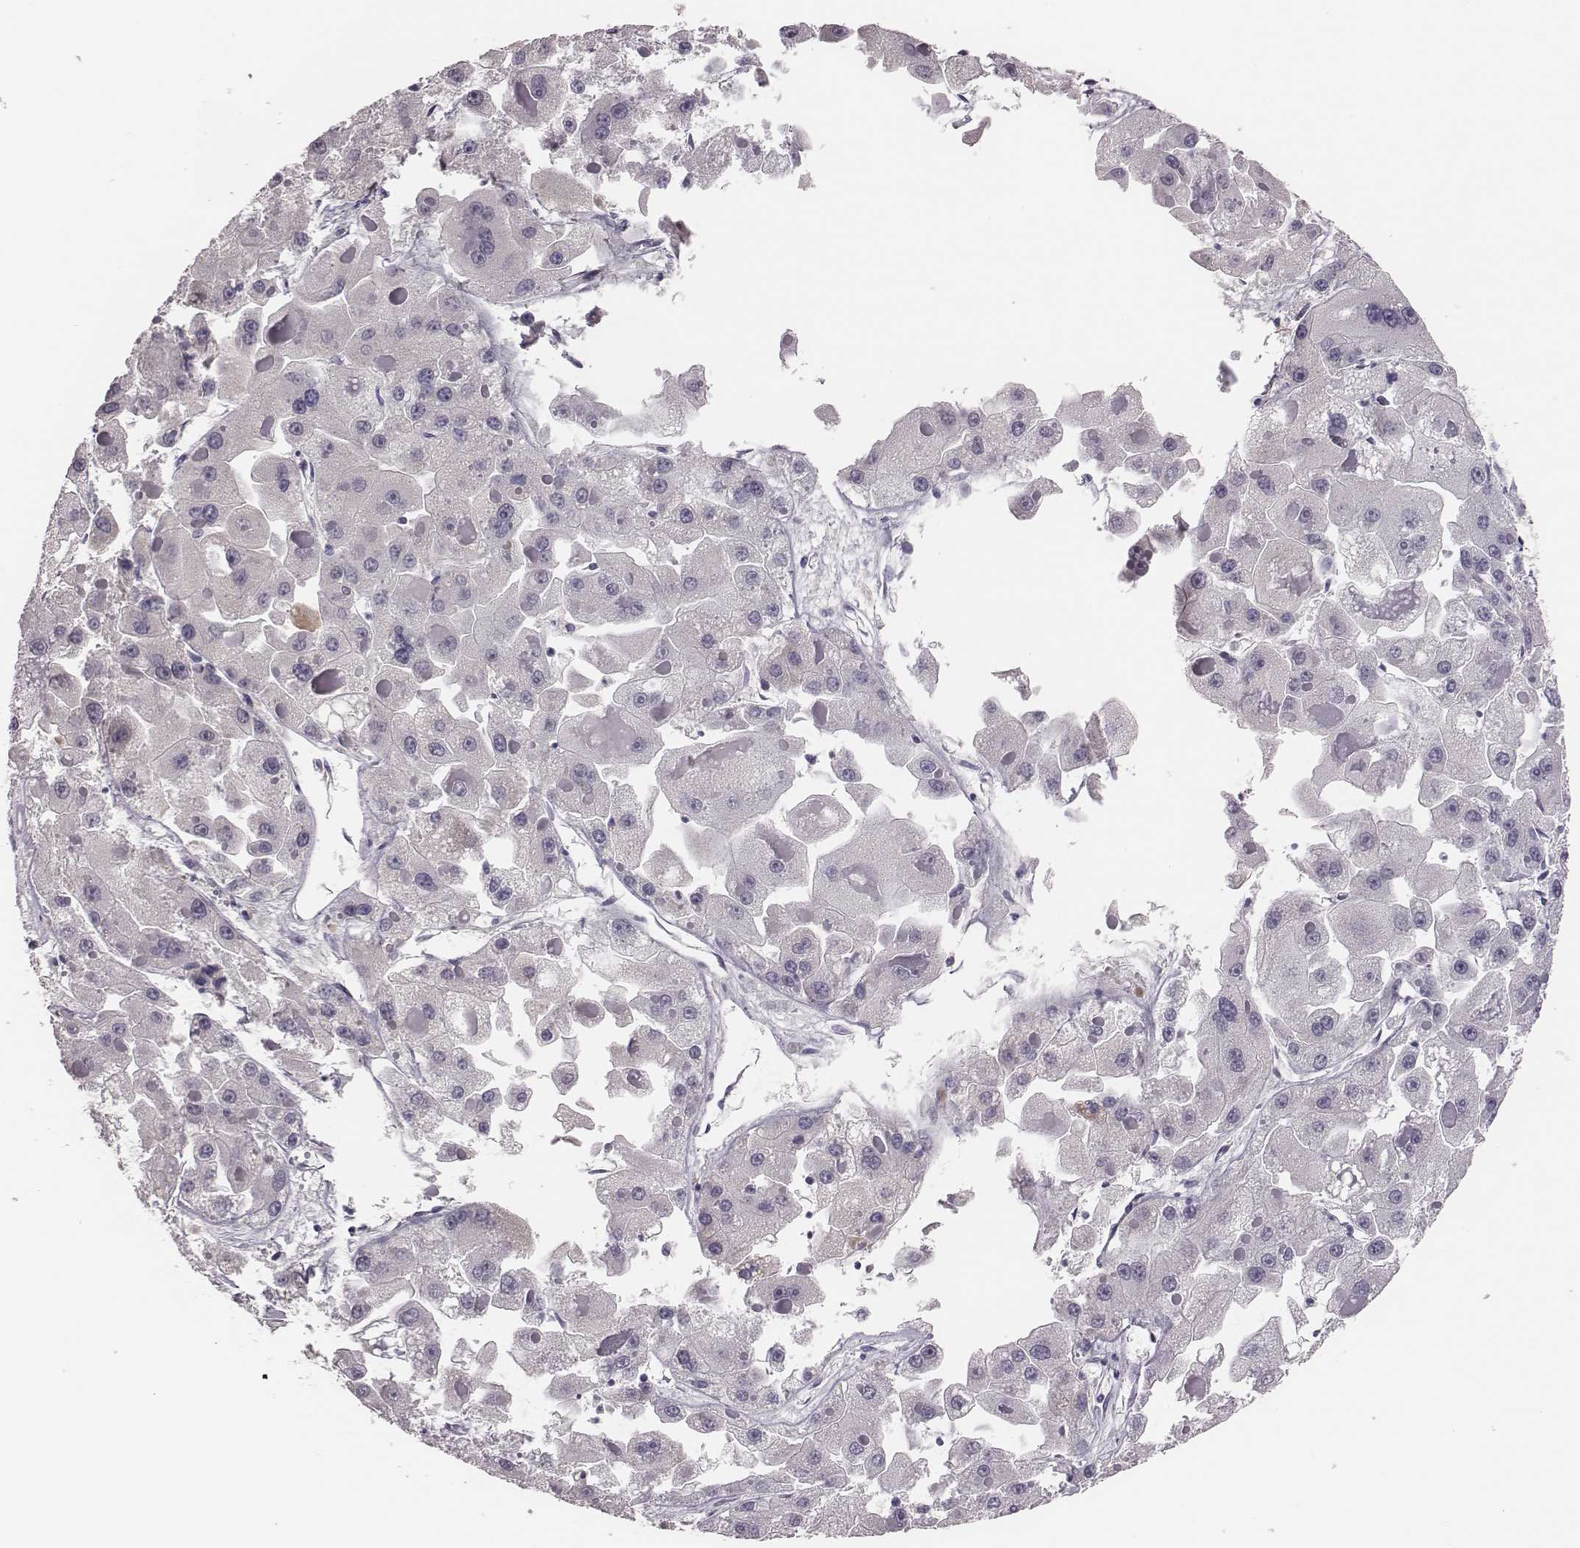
{"staining": {"intensity": "negative", "quantity": "none", "location": "none"}, "tissue": "liver cancer", "cell_type": "Tumor cells", "image_type": "cancer", "snomed": [{"axis": "morphology", "description": "Carcinoma, Hepatocellular, NOS"}, {"axis": "topography", "description": "Liver"}], "caption": "Tumor cells are negative for brown protein staining in liver cancer. (DAB IHC, high magnification).", "gene": "PBK", "patient": {"sex": "female", "age": 73}}